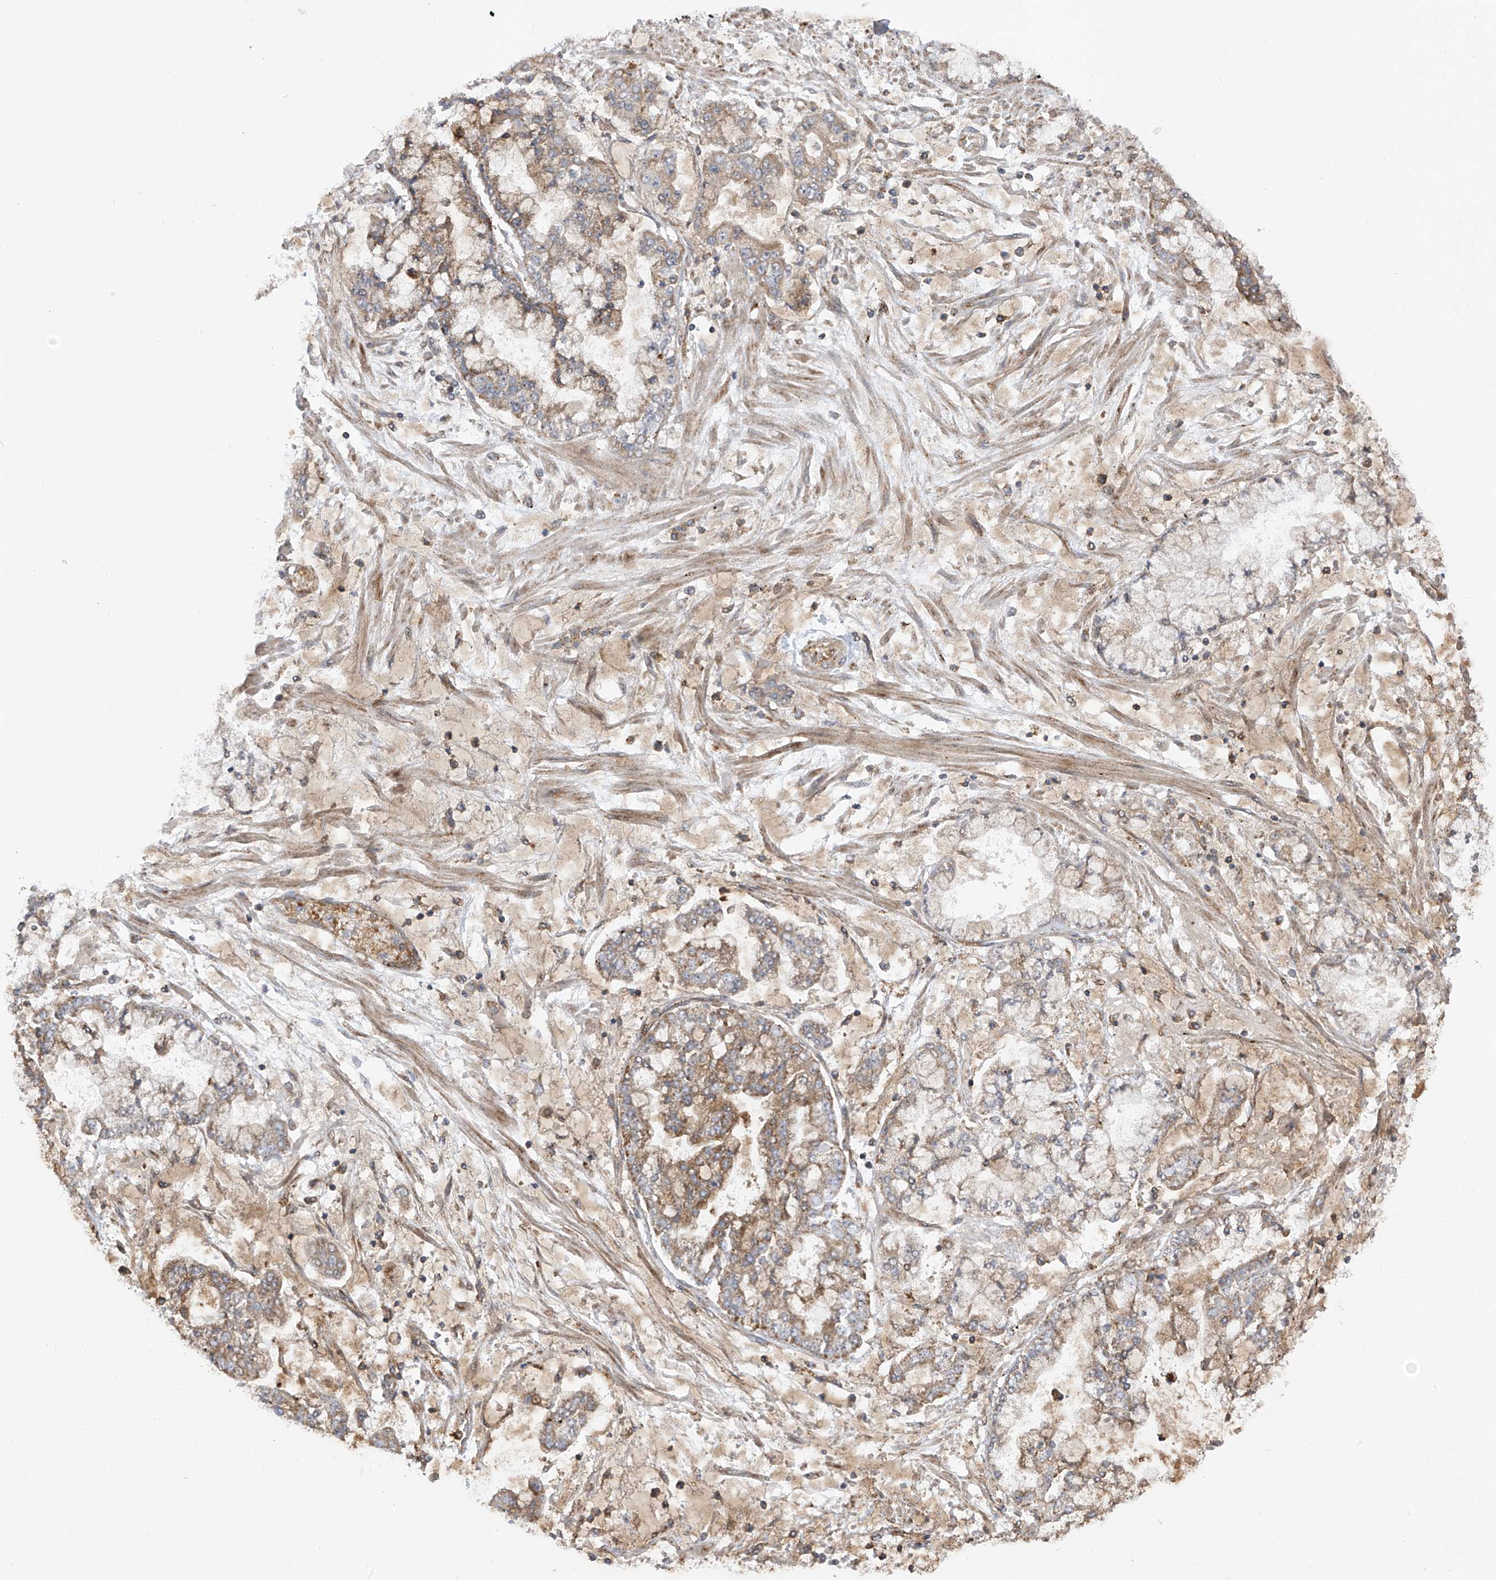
{"staining": {"intensity": "moderate", "quantity": "25%-75%", "location": "cytoplasmic/membranous"}, "tissue": "stomach cancer", "cell_type": "Tumor cells", "image_type": "cancer", "snomed": [{"axis": "morphology", "description": "Normal tissue, NOS"}, {"axis": "morphology", "description": "Adenocarcinoma, NOS"}, {"axis": "topography", "description": "Stomach, upper"}, {"axis": "topography", "description": "Stomach"}], "caption": "Human stomach cancer (adenocarcinoma) stained for a protein (brown) demonstrates moderate cytoplasmic/membranous positive staining in approximately 25%-75% of tumor cells.", "gene": "REPS1", "patient": {"sex": "male", "age": 76}}